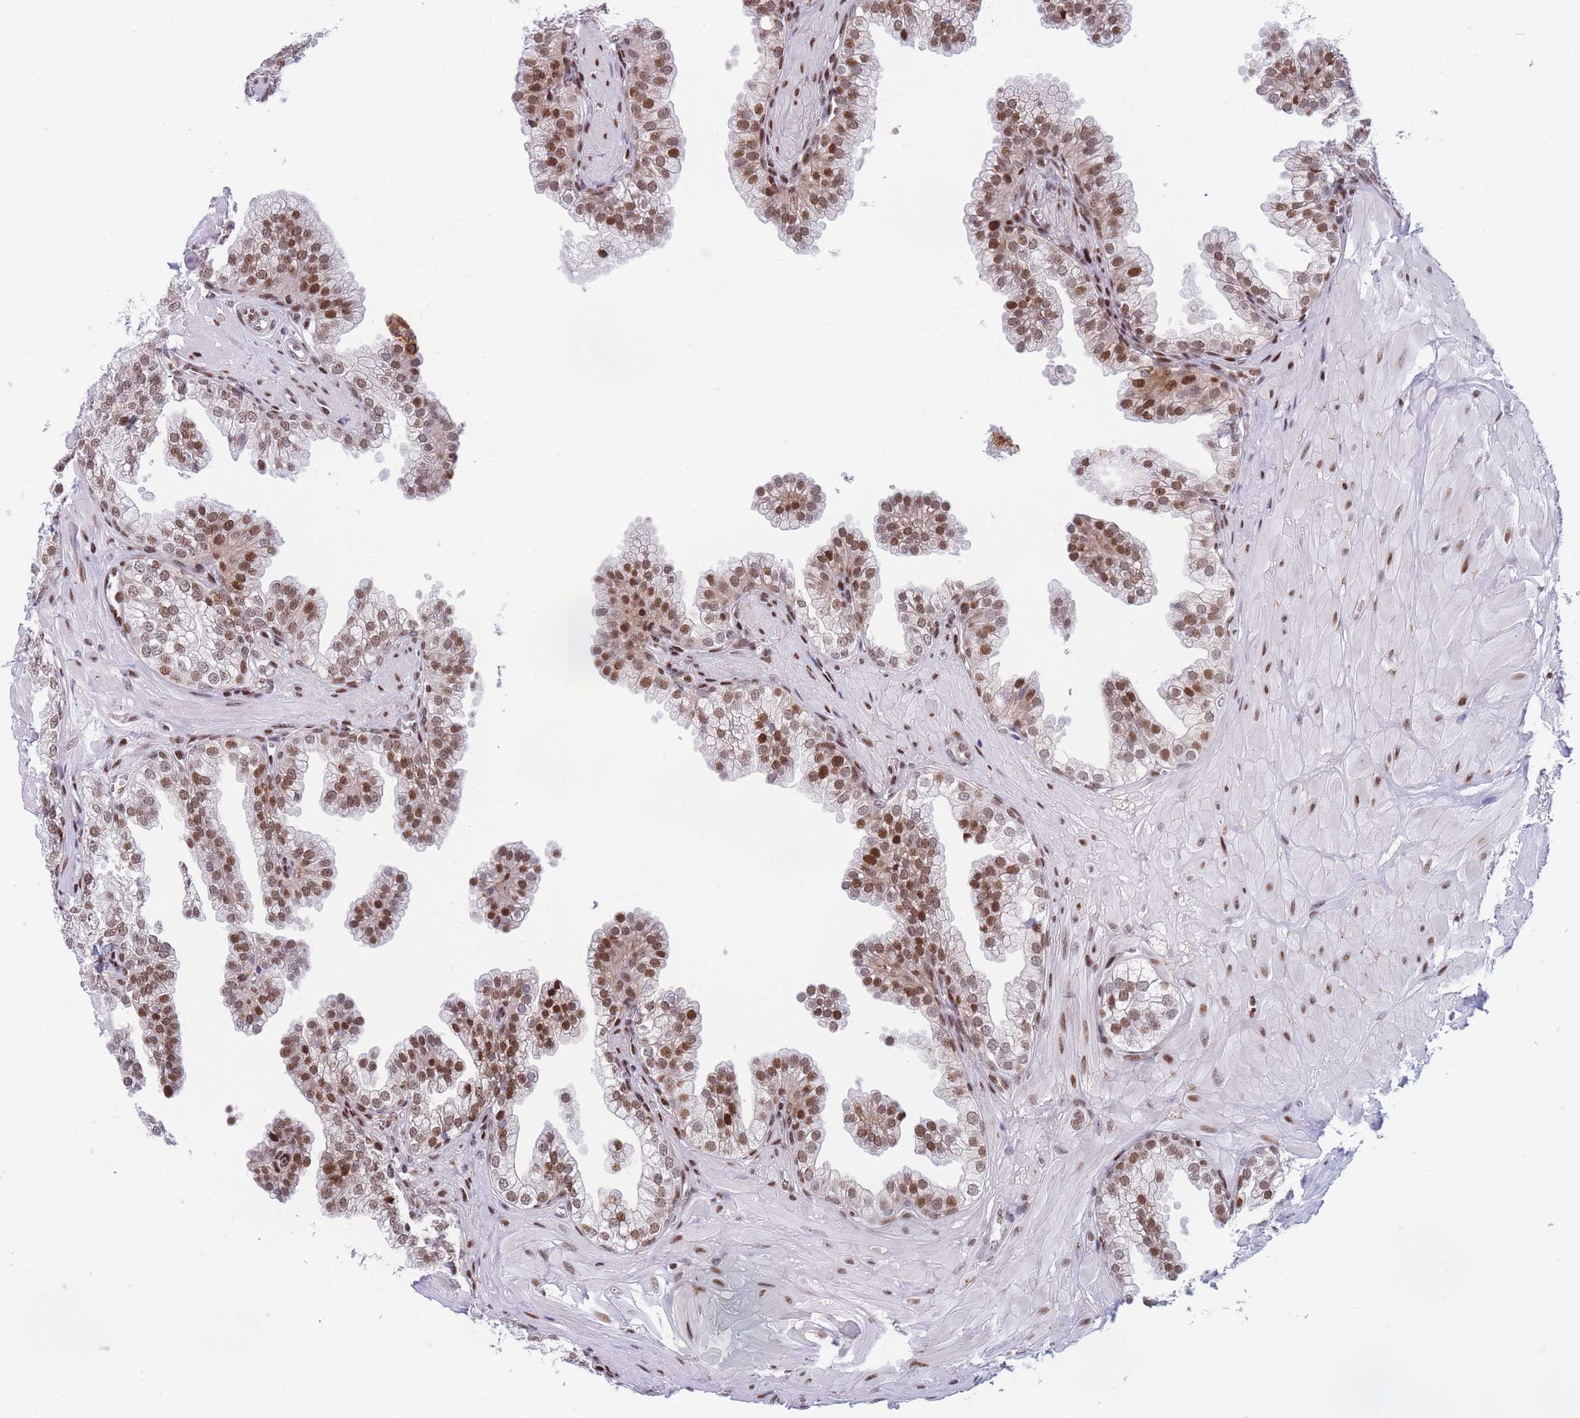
{"staining": {"intensity": "strong", "quantity": "25%-75%", "location": "nuclear"}, "tissue": "prostate", "cell_type": "Glandular cells", "image_type": "normal", "snomed": [{"axis": "morphology", "description": "Normal tissue, NOS"}, {"axis": "topography", "description": "Prostate"}, {"axis": "topography", "description": "Peripheral nerve tissue"}], "caption": "A high-resolution micrograph shows IHC staining of benign prostate, which shows strong nuclear positivity in approximately 25%-75% of glandular cells. The staining is performed using DAB (3,3'-diaminobenzidine) brown chromogen to label protein expression. The nuclei are counter-stained blue using hematoxylin.", "gene": "DNAJC3", "patient": {"sex": "male", "age": 55}}